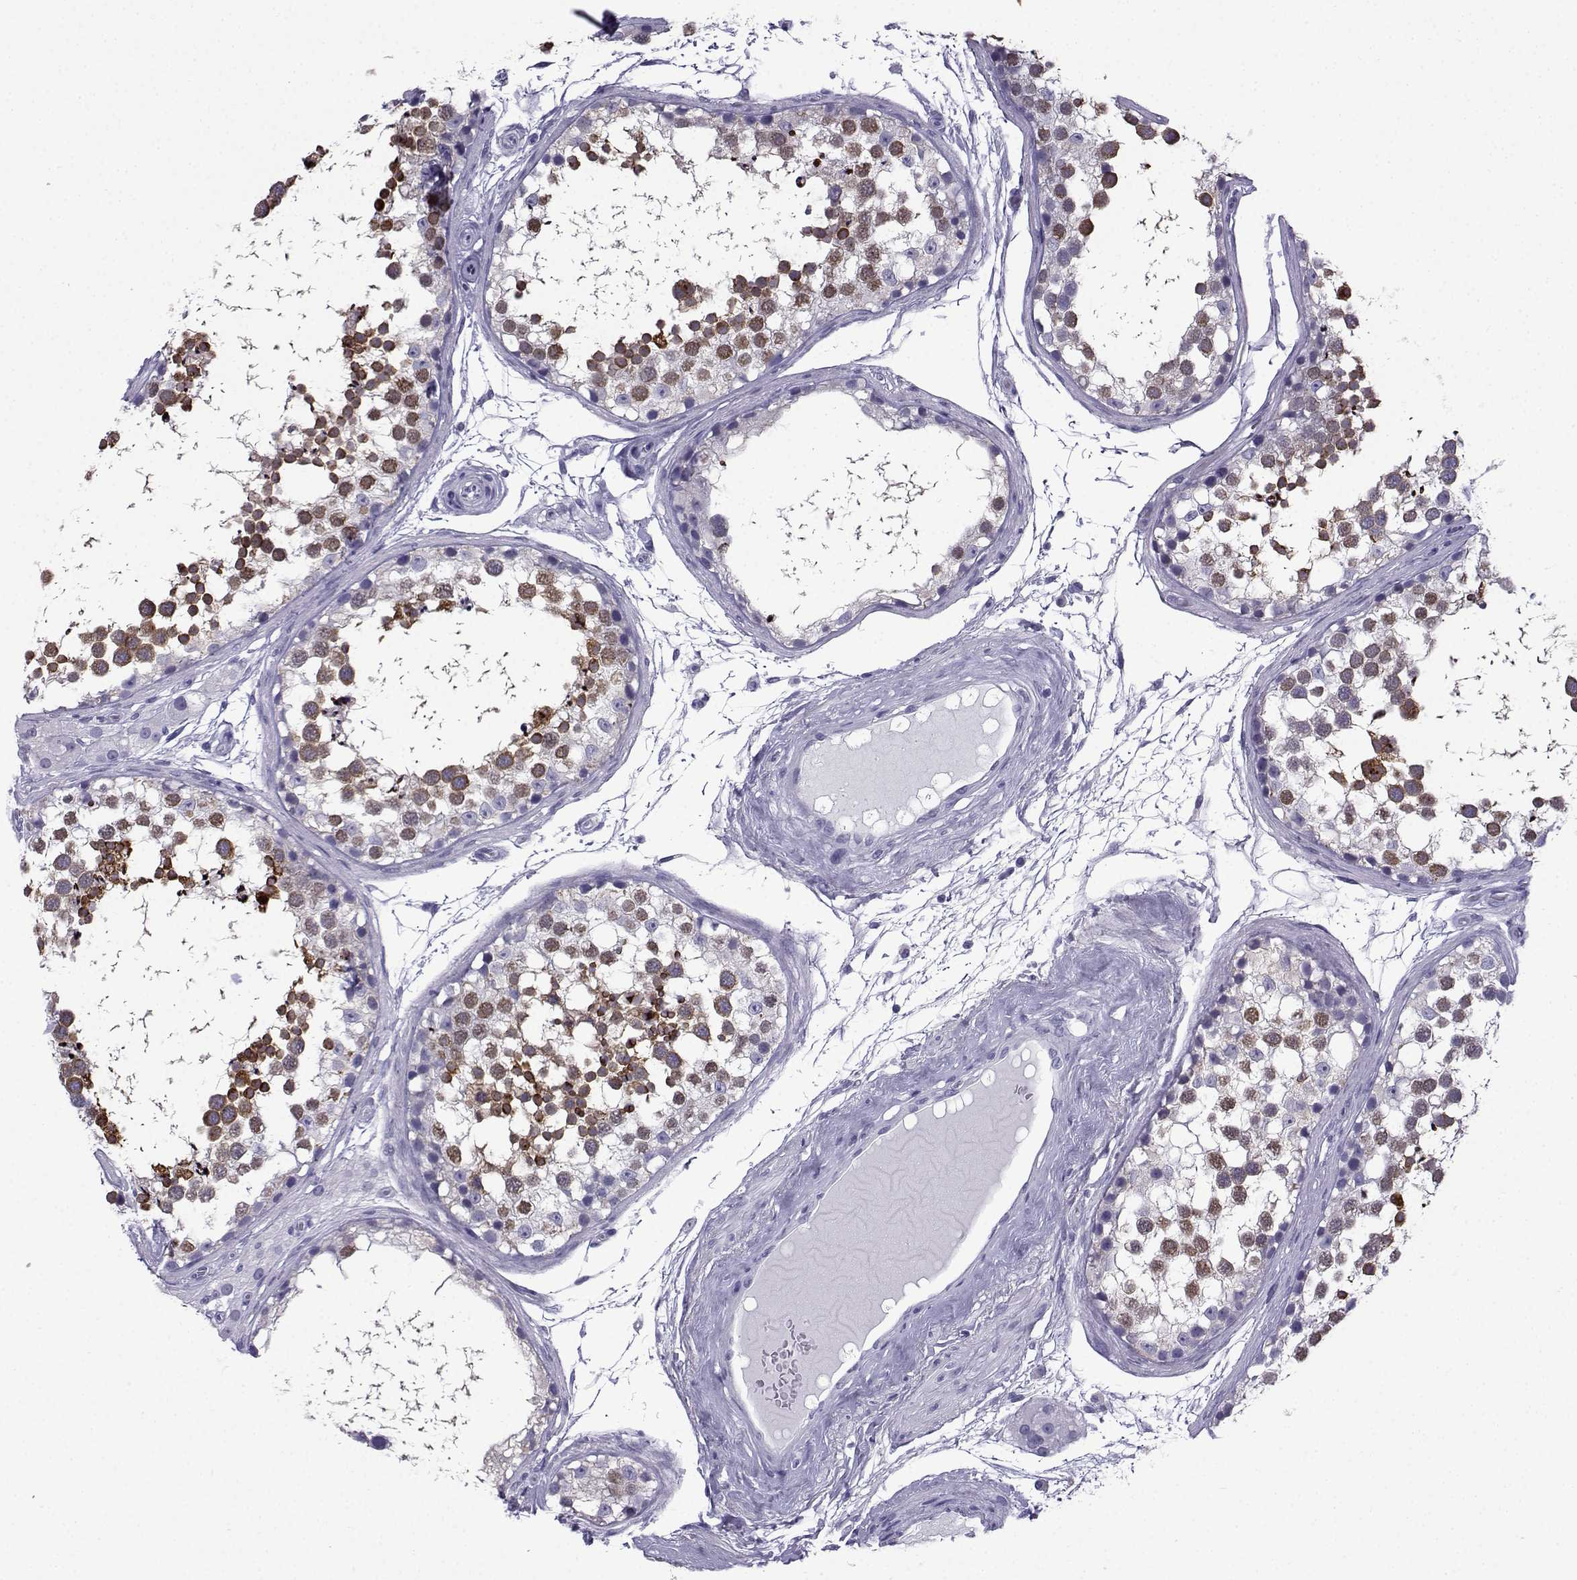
{"staining": {"intensity": "strong", "quantity": "25%-75%", "location": "cytoplasmic/membranous"}, "tissue": "testis", "cell_type": "Cells in seminiferous ducts", "image_type": "normal", "snomed": [{"axis": "morphology", "description": "Normal tissue, NOS"}, {"axis": "morphology", "description": "Seminoma, NOS"}, {"axis": "topography", "description": "Testis"}], "caption": "Strong cytoplasmic/membranous staining is identified in about 25%-75% of cells in seminiferous ducts in normal testis.", "gene": "ACRBP", "patient": {"sex": "male", "age": 65}}